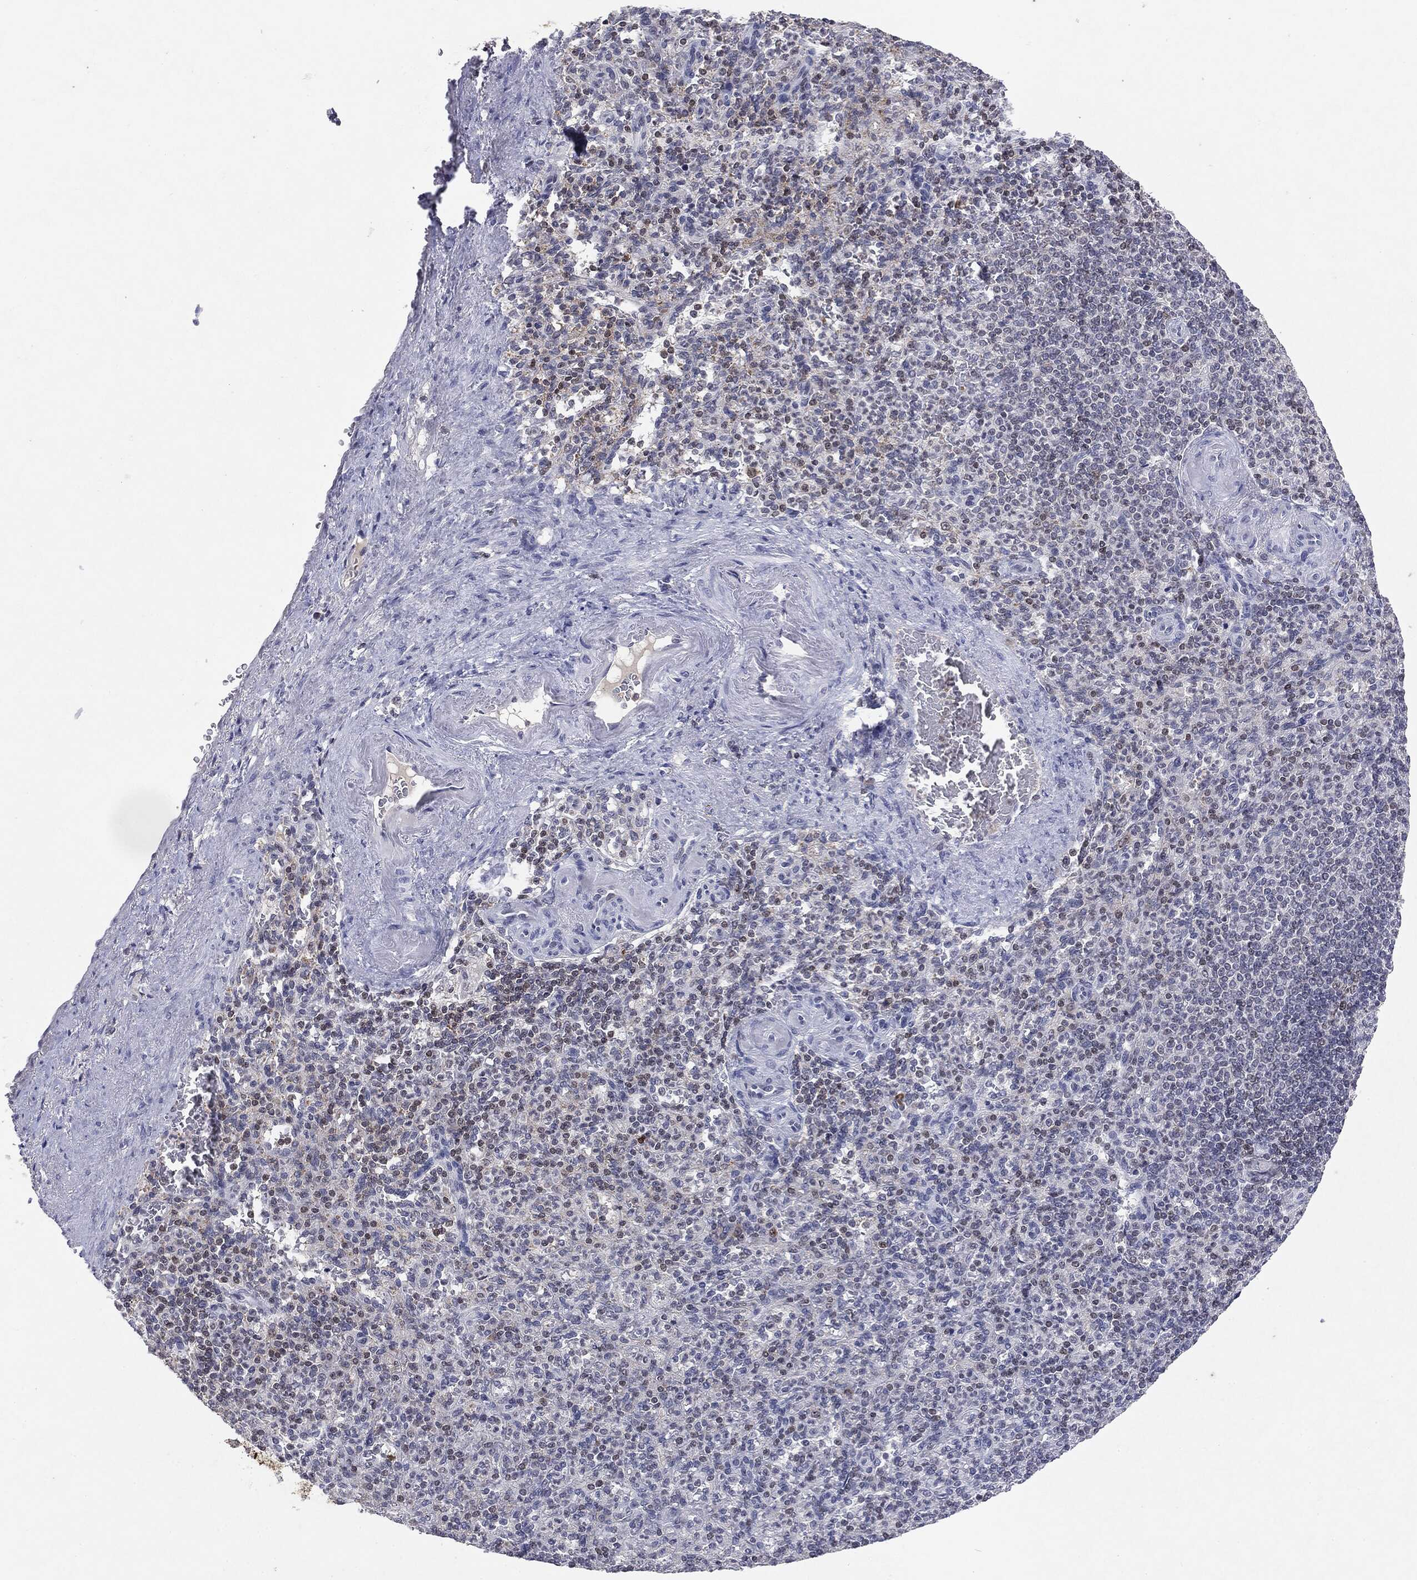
{"staining": {"intensity": "weak", "quantity": "<25%", "location": "nuclear"}, "tissue": "spleen", "cell_type": "Cells in red pulp", "image_type": "normal", "snomed": [{"axis": "morphology", "description": "Normal tissue, NOS"}, {"axis": "topography", "description": "Spleen"}], "caption": "The micrograph exhibits no staining of cells in red pulp in unremarkable spleen.", "gene": "KIF2C", "patient": {"sex": "female", "age": 74}}